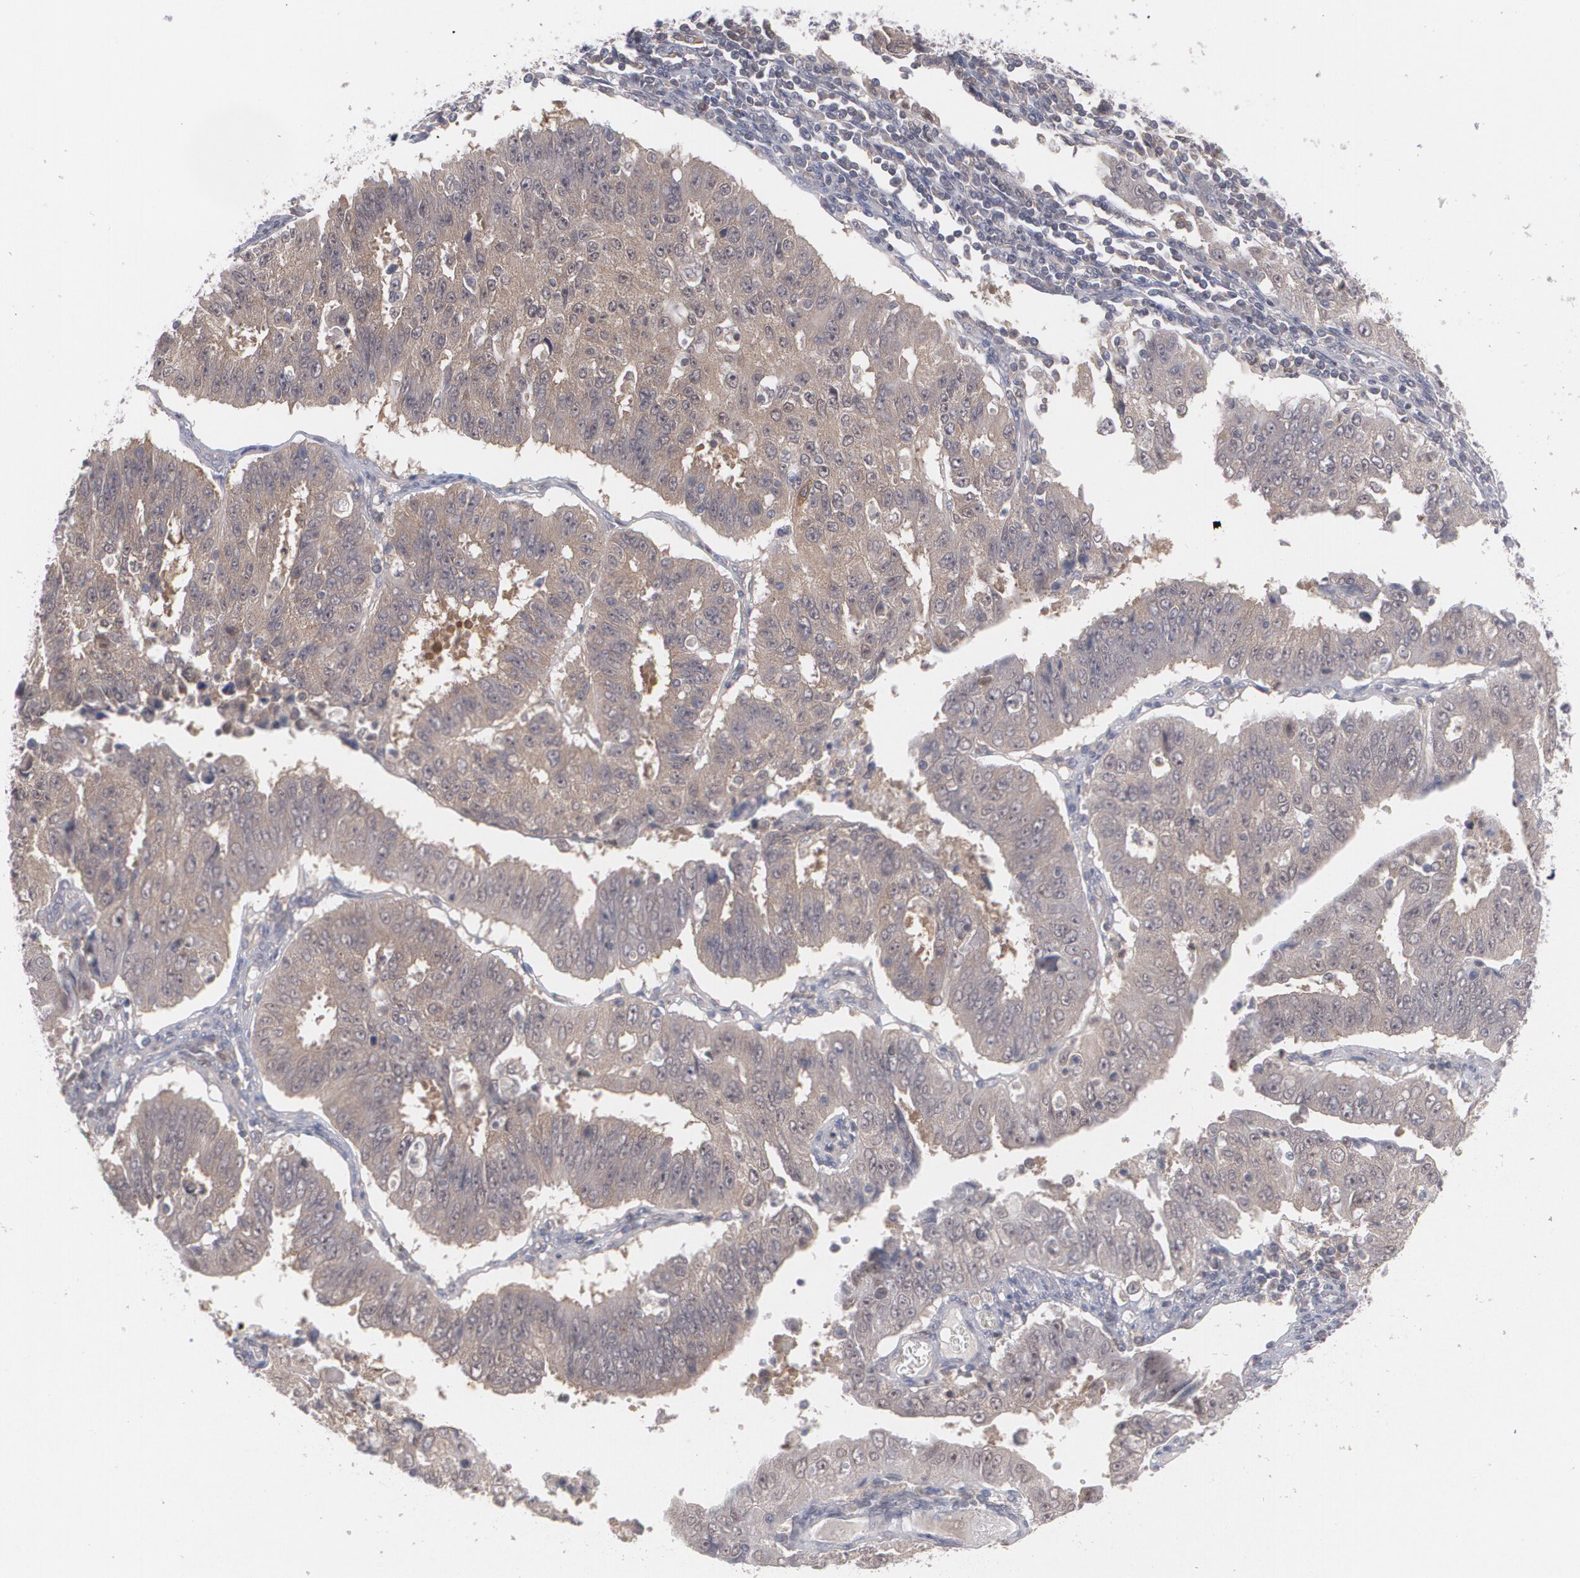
{"staining": {"intensity": "weak", "quantity": ">75%", "location": "cytoplasmic/membranous"}, "tissue": "endometrial cancer", "cell_type": "Tumor cells", "image_type": "cancer", "snomed": [{"axis": "morphology", "description": "Adenocarcinoma, NOS"}, {"axis": "topography", "description": "Endometrium"}], "caption": "Endometrial cancer (adenocarcinoma) stained with a brown dye reveals weak cytoplasmic/membranous positive staining in about >75% of tumor cells.", "gene": "HTT", "patient": {"sex": "female", "age": 42}}